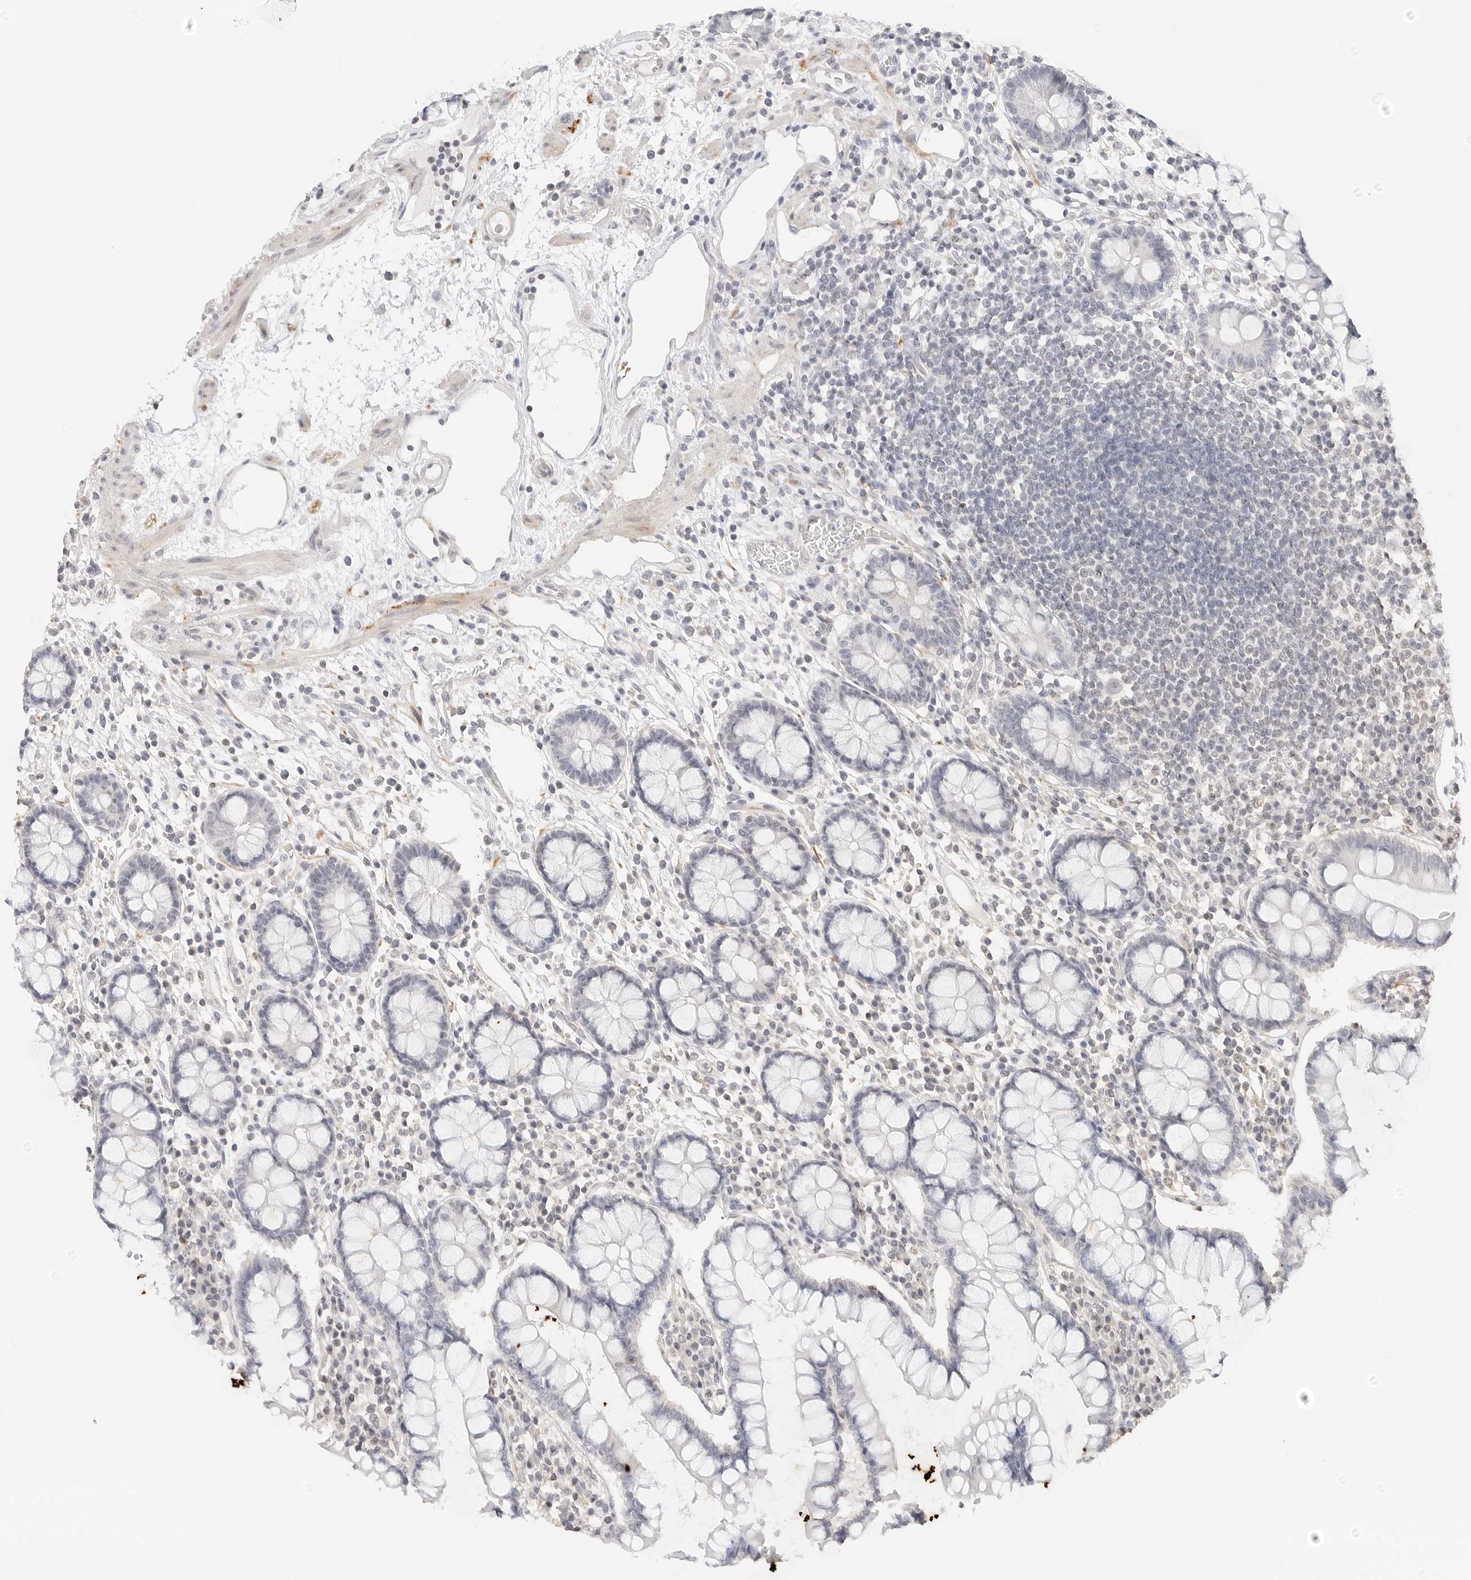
{"staining": {"intensity": "negative", "quantity": "none", "location": "none"}, "tissue": "colon", "cell_type": "Endothelial cells", "image_type": "normal", "snomed": [{"axis": "morphology", "description": "Normal tissue, NOS"}, {"axis": "topography", "description": "Colon"}], "caption": "A high-resolution histopathology image shows immunohistochemistry (IHC) staining of unremarkable colon, which shows no significant expression in endothelial cells.", "gene": "PCDH19", "patient": {"sex": "female", "age": 79}}